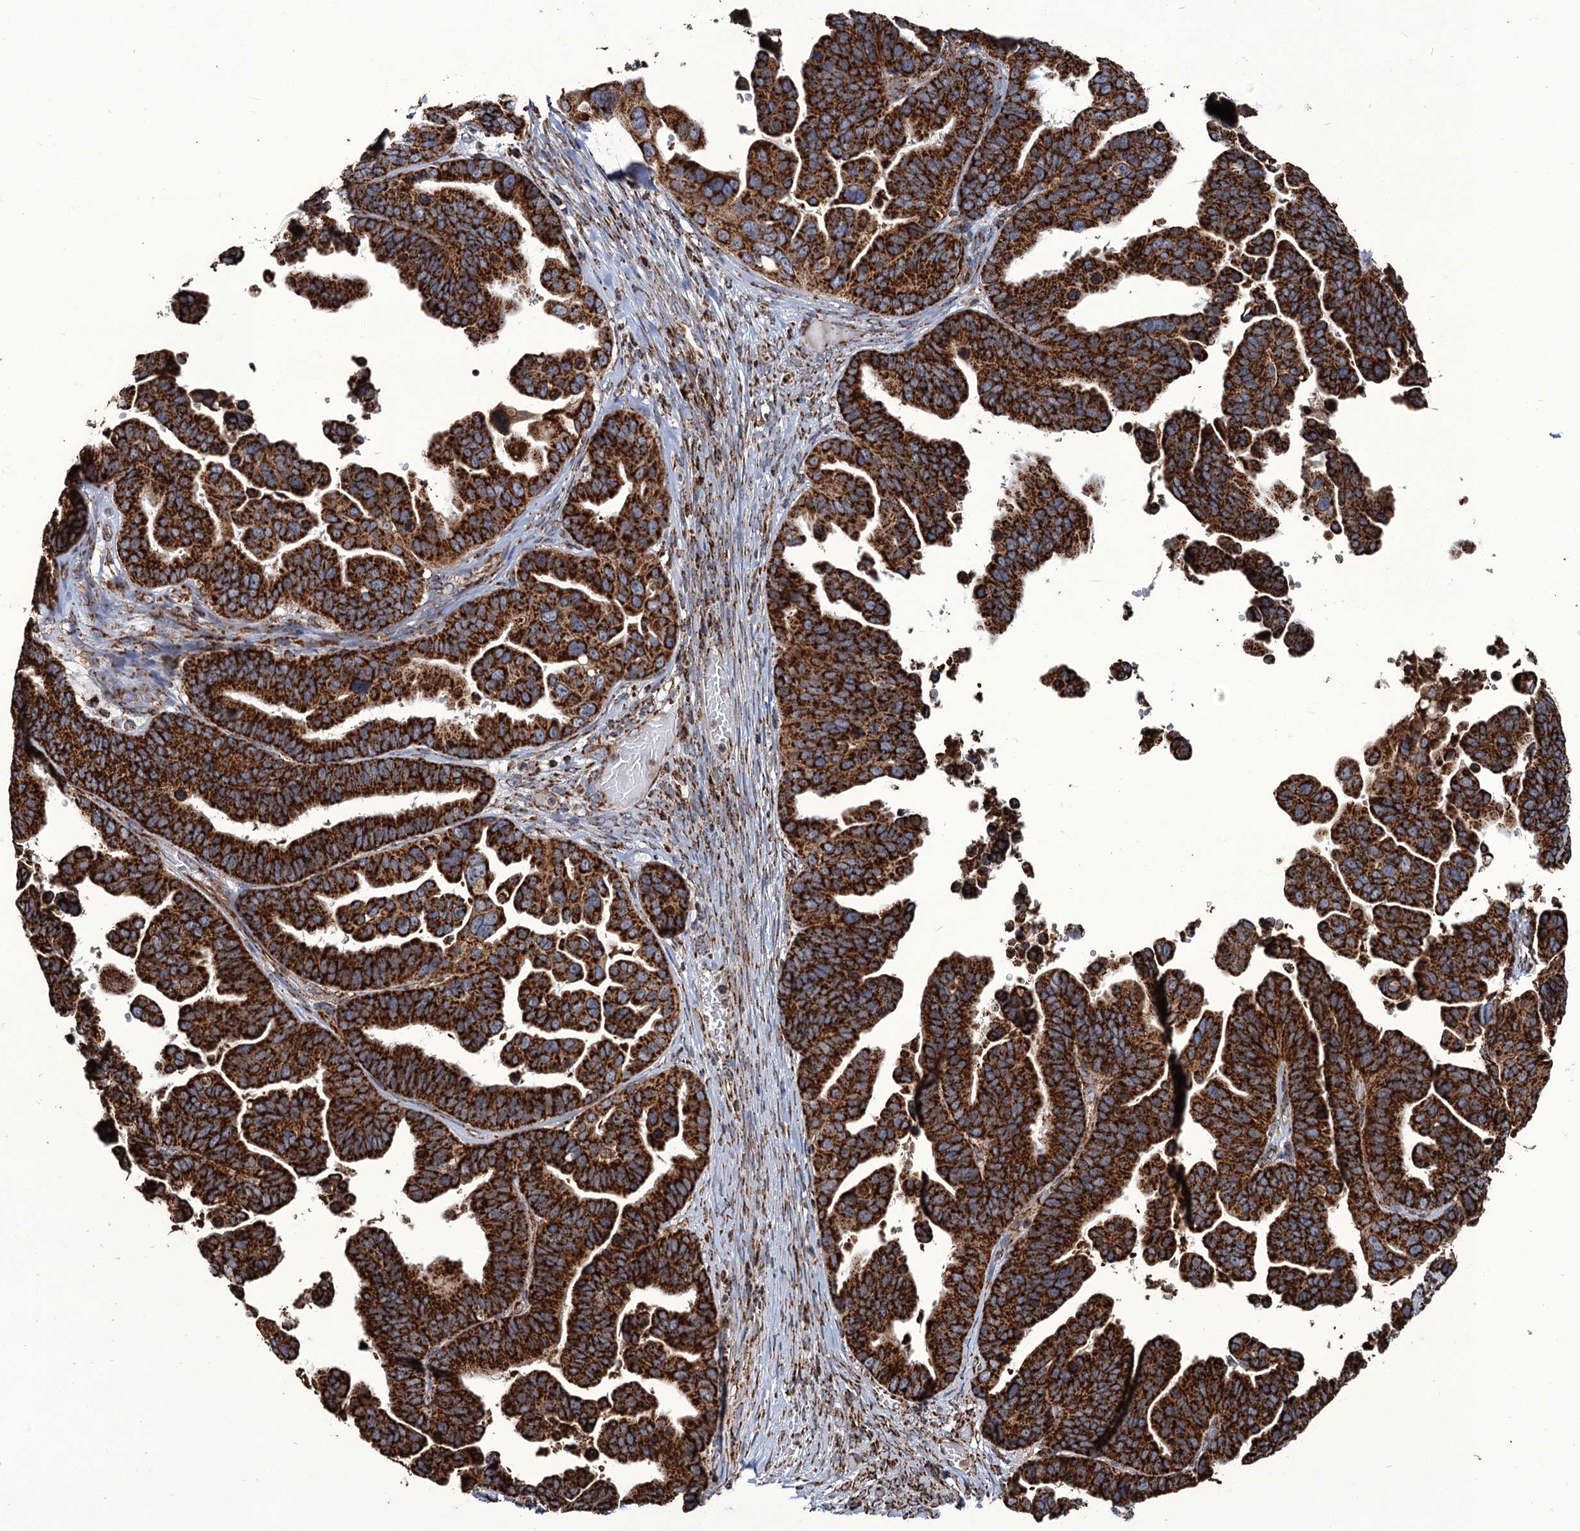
{"staining": {"intensity": "strong", "quantity": ">75%", "location": "cytoplasmic/membranous"}, "tissue": "ovarian cancer", "cell_type": "Tumor cells", "image_type": "cancer", "snomed": [{"axis": "morphology", "description": "Cystadenocarcinoma, serous, NOS"}, {"axis": "topography", "description": "Ovary"}], "caption": "Strong cytoplasmic/membranous protein positivity is appreciated in about >75% of tumor cells in serous cystadenocarcinoma (ovarian). The protein of interest is stained brown, and the nuclei are stained in blue (DAB (3,3'-diaminobenzidine) IHC with brightfield microscopy, high magnification).", "gene": "APH1A", "patient": {"sex": "female", "age": 56}}